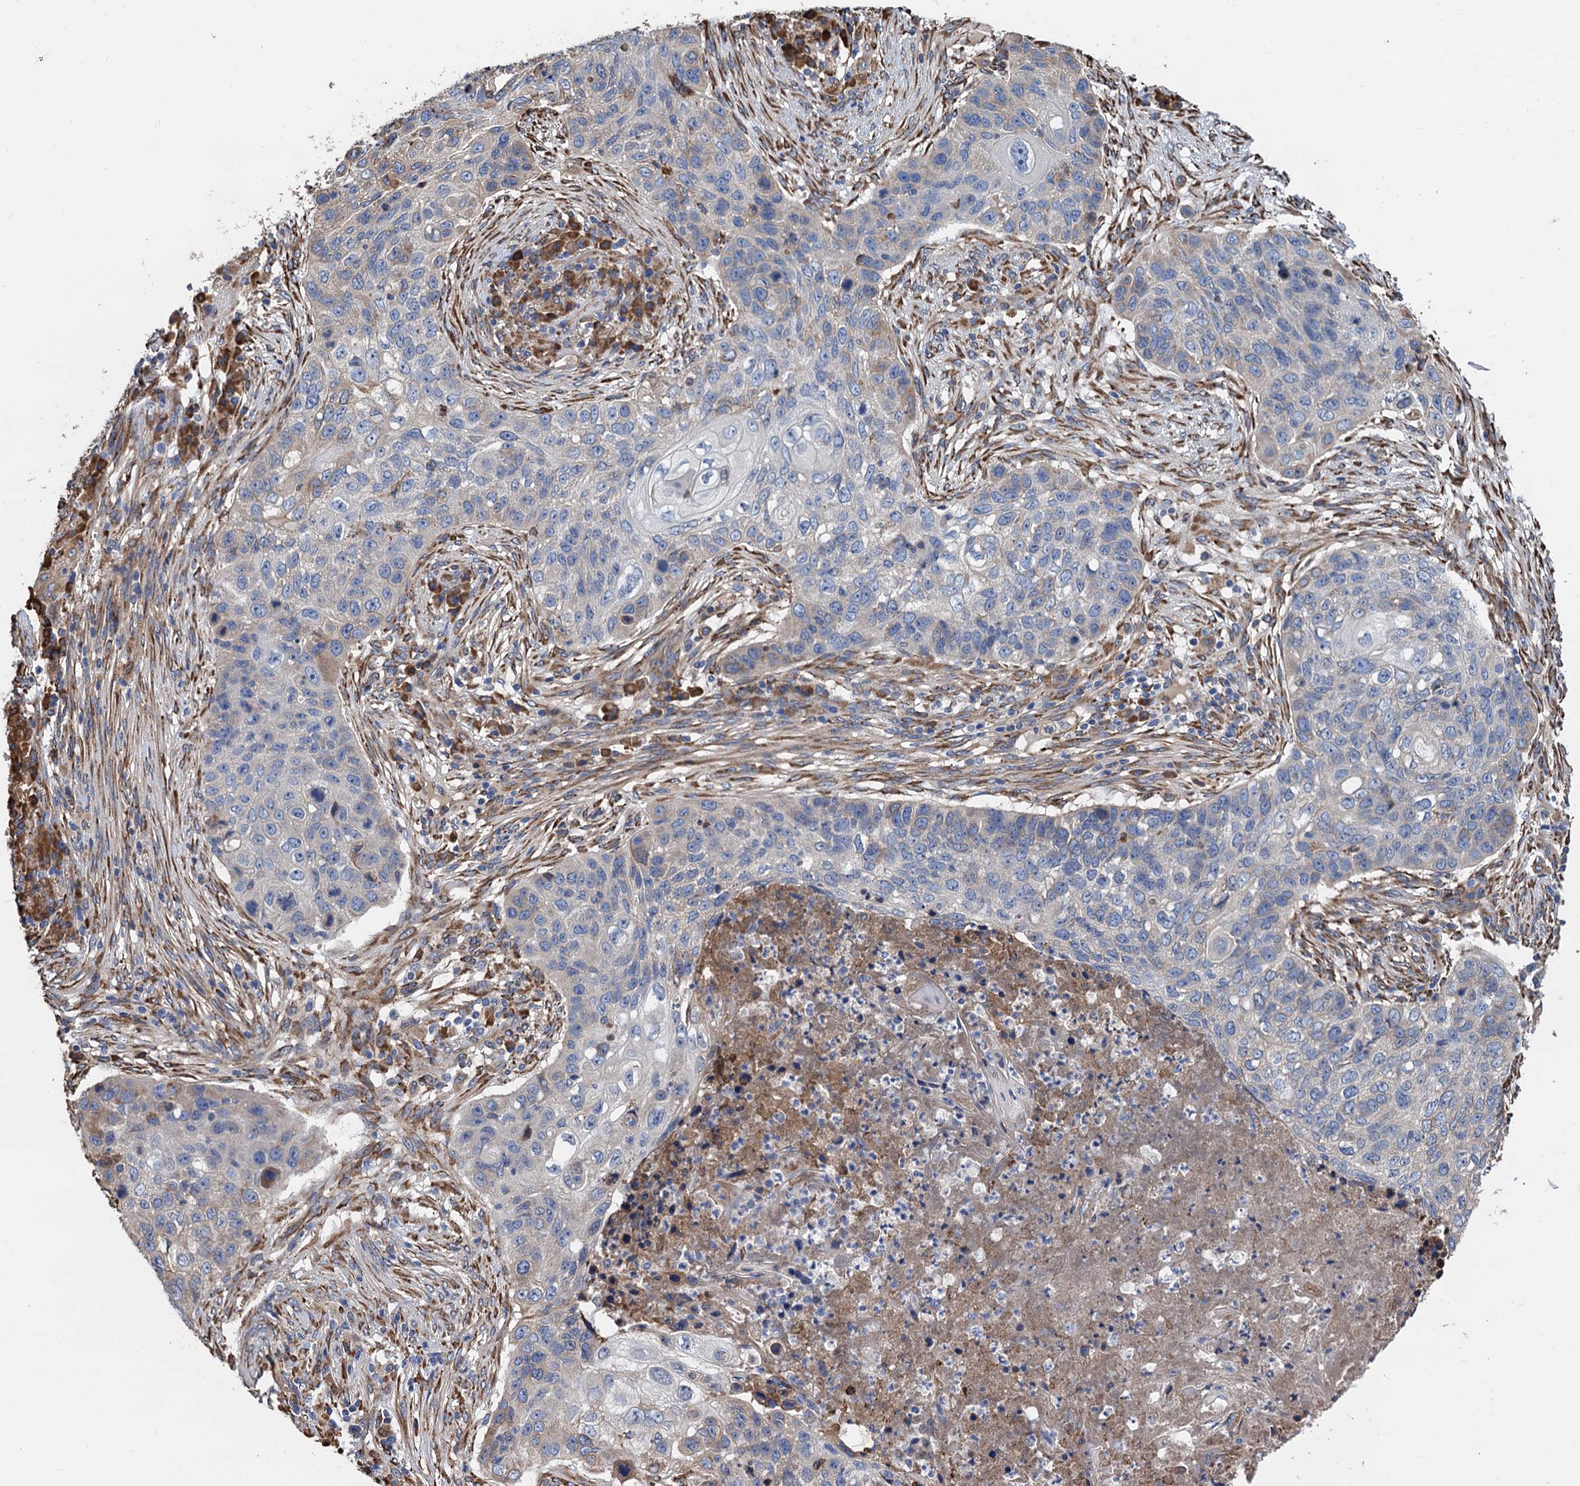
{"staining": {"intensity": "negative", "quantity": "none", "location": "none"}, "tissue": "lung cancer", "cell_type": "Tumor cells", "image_type": "cancer", "snomed": [{"axis": "morphology", "description": "Squamous cell carcinoma, NOS"}, {"axis": "topography", "description": "Lung"}], "caption": "Squamous cell carcinoma (lung) stained for a protein using IHC exhibits no expression tumor cells.", "gene": "CNNM1", "patient": {"sex": "female", "age": 63}}